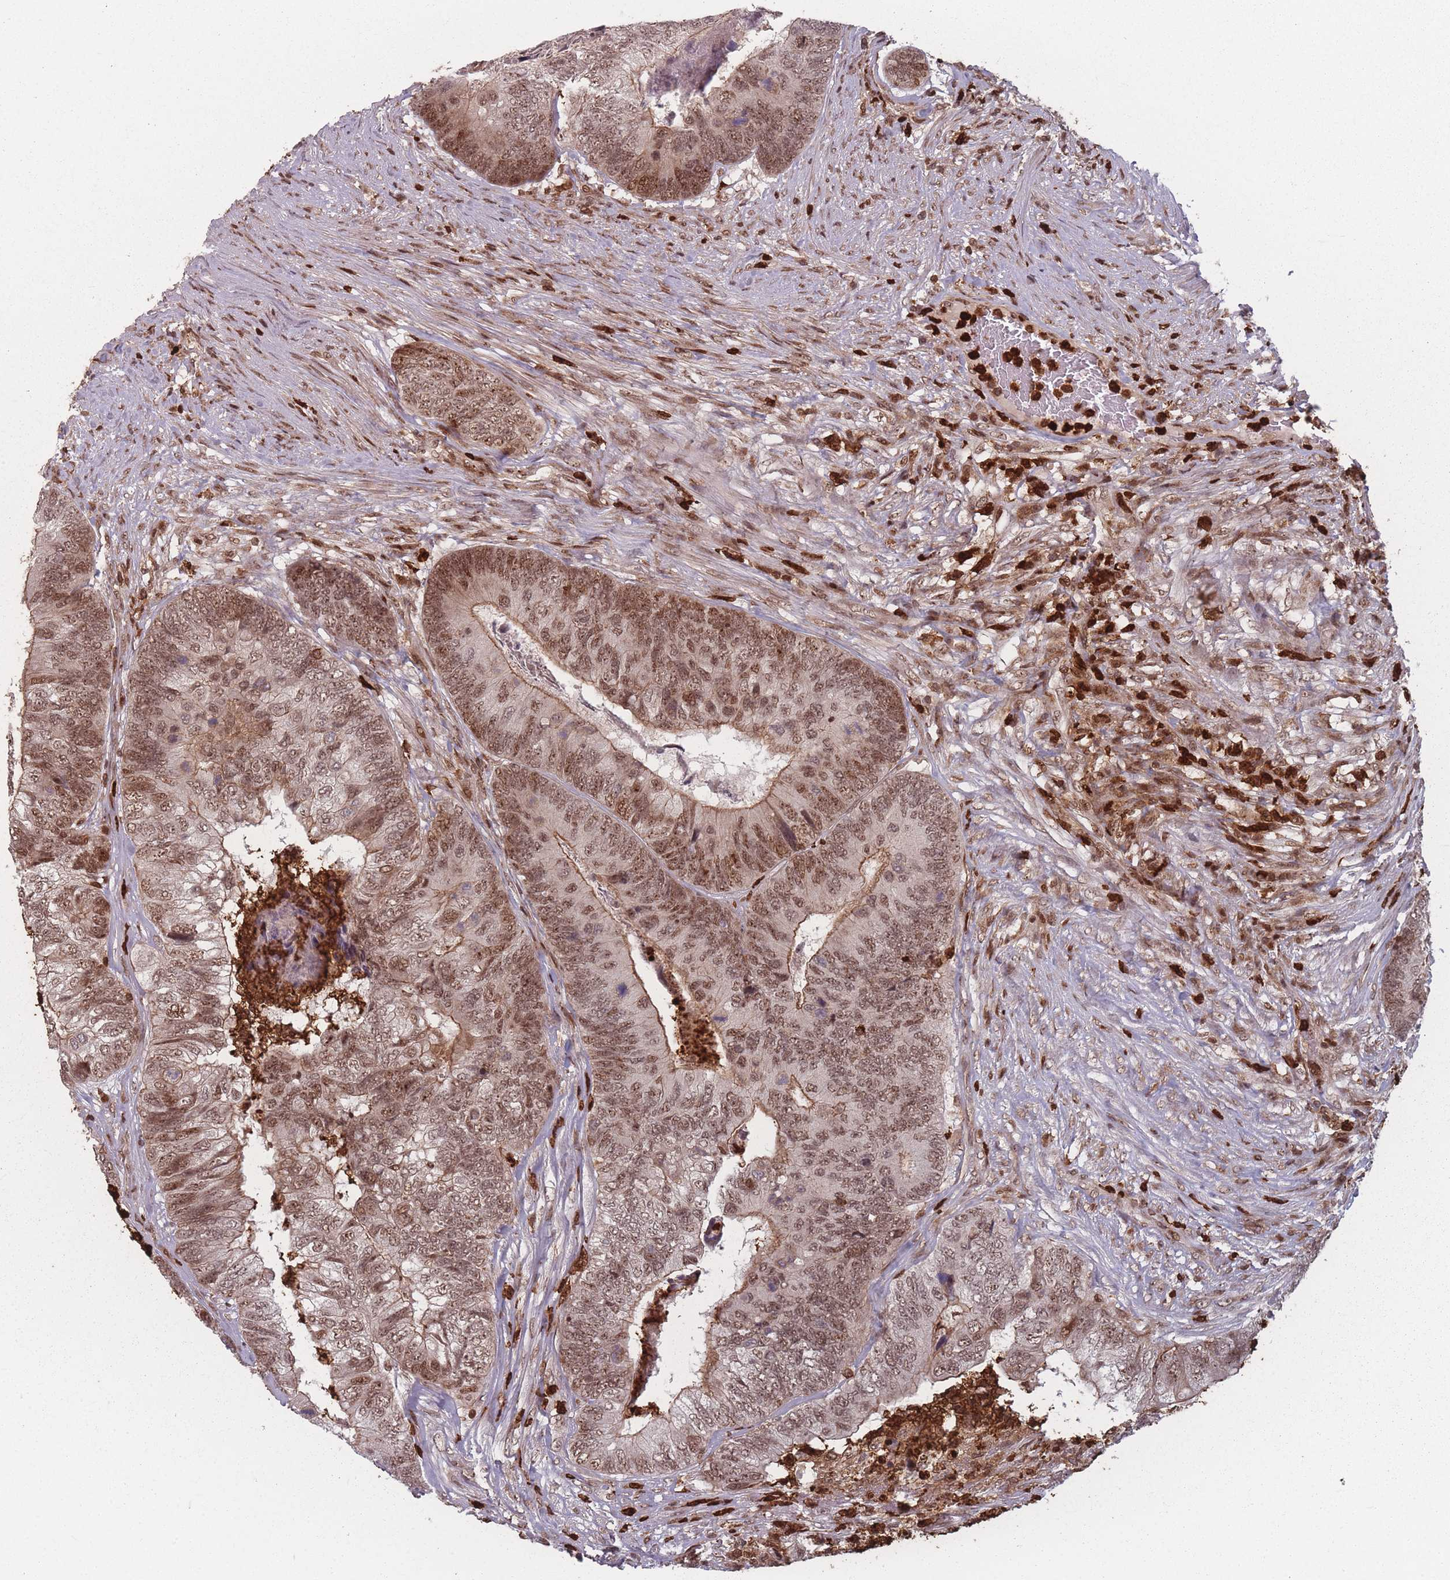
{"staining": {"intensity": "moderate", "quantity": ">75%", "location": "cytoplasmic/membranous,nuclear"}, "tissue": "colorectal cancer", "cell_type": "Tumor cells", "image_type": "cancer", "snomed": [{"axis": "morphology", "description": "Adenocarcinoma, NOS"}, {"axis": "topography", "description": "Colon"}], "caption": "Adenocarcinoma (colorectal) stained with immunohistochemistry (IHC) demonstrates moderate cytoplasmic/membranous and nuclear staining in approximately >75% of tumor cells.", "gene": "WDR55", "patient": {"sex": "female", "age": 67}}